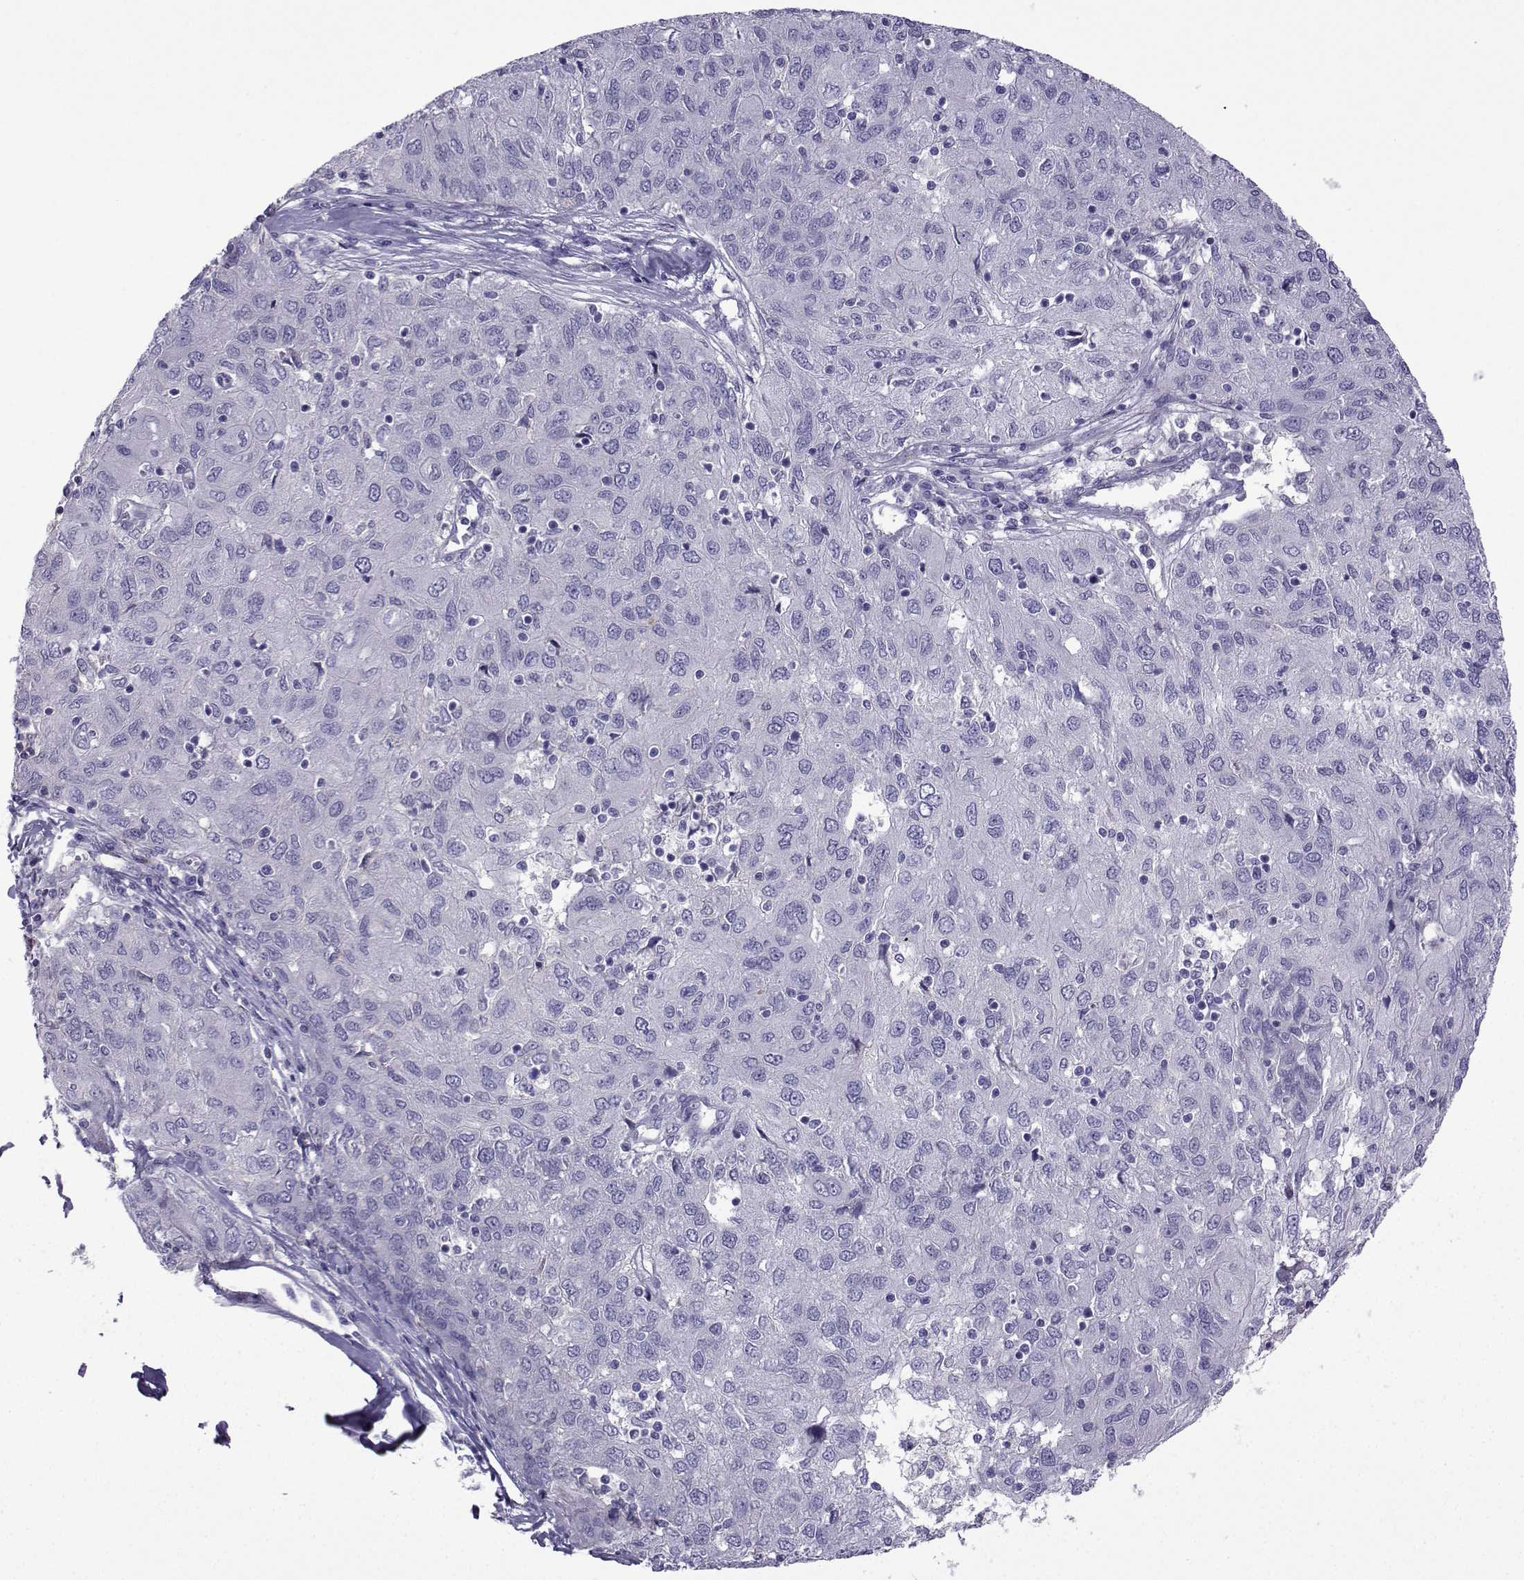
{"staining": {"intensity": "negative", "quantity": "none", "location": "none"}, "tissue": "ovarian cancer", "cell_type": "Tumor cells", "image_type": "cancer", "snomed": [{"axis": "morphology", "description": "Carcinoma, endometroid"}, {"axis": "topography", "description": "Ovary"}], "caption": "This is a photomicrograph of IHC staining of ovarian endometroid carcinoma, which shows no expression in tumor cells.", "gene": "CFAP70", "patient": {"sex": "female", "age": 50}}